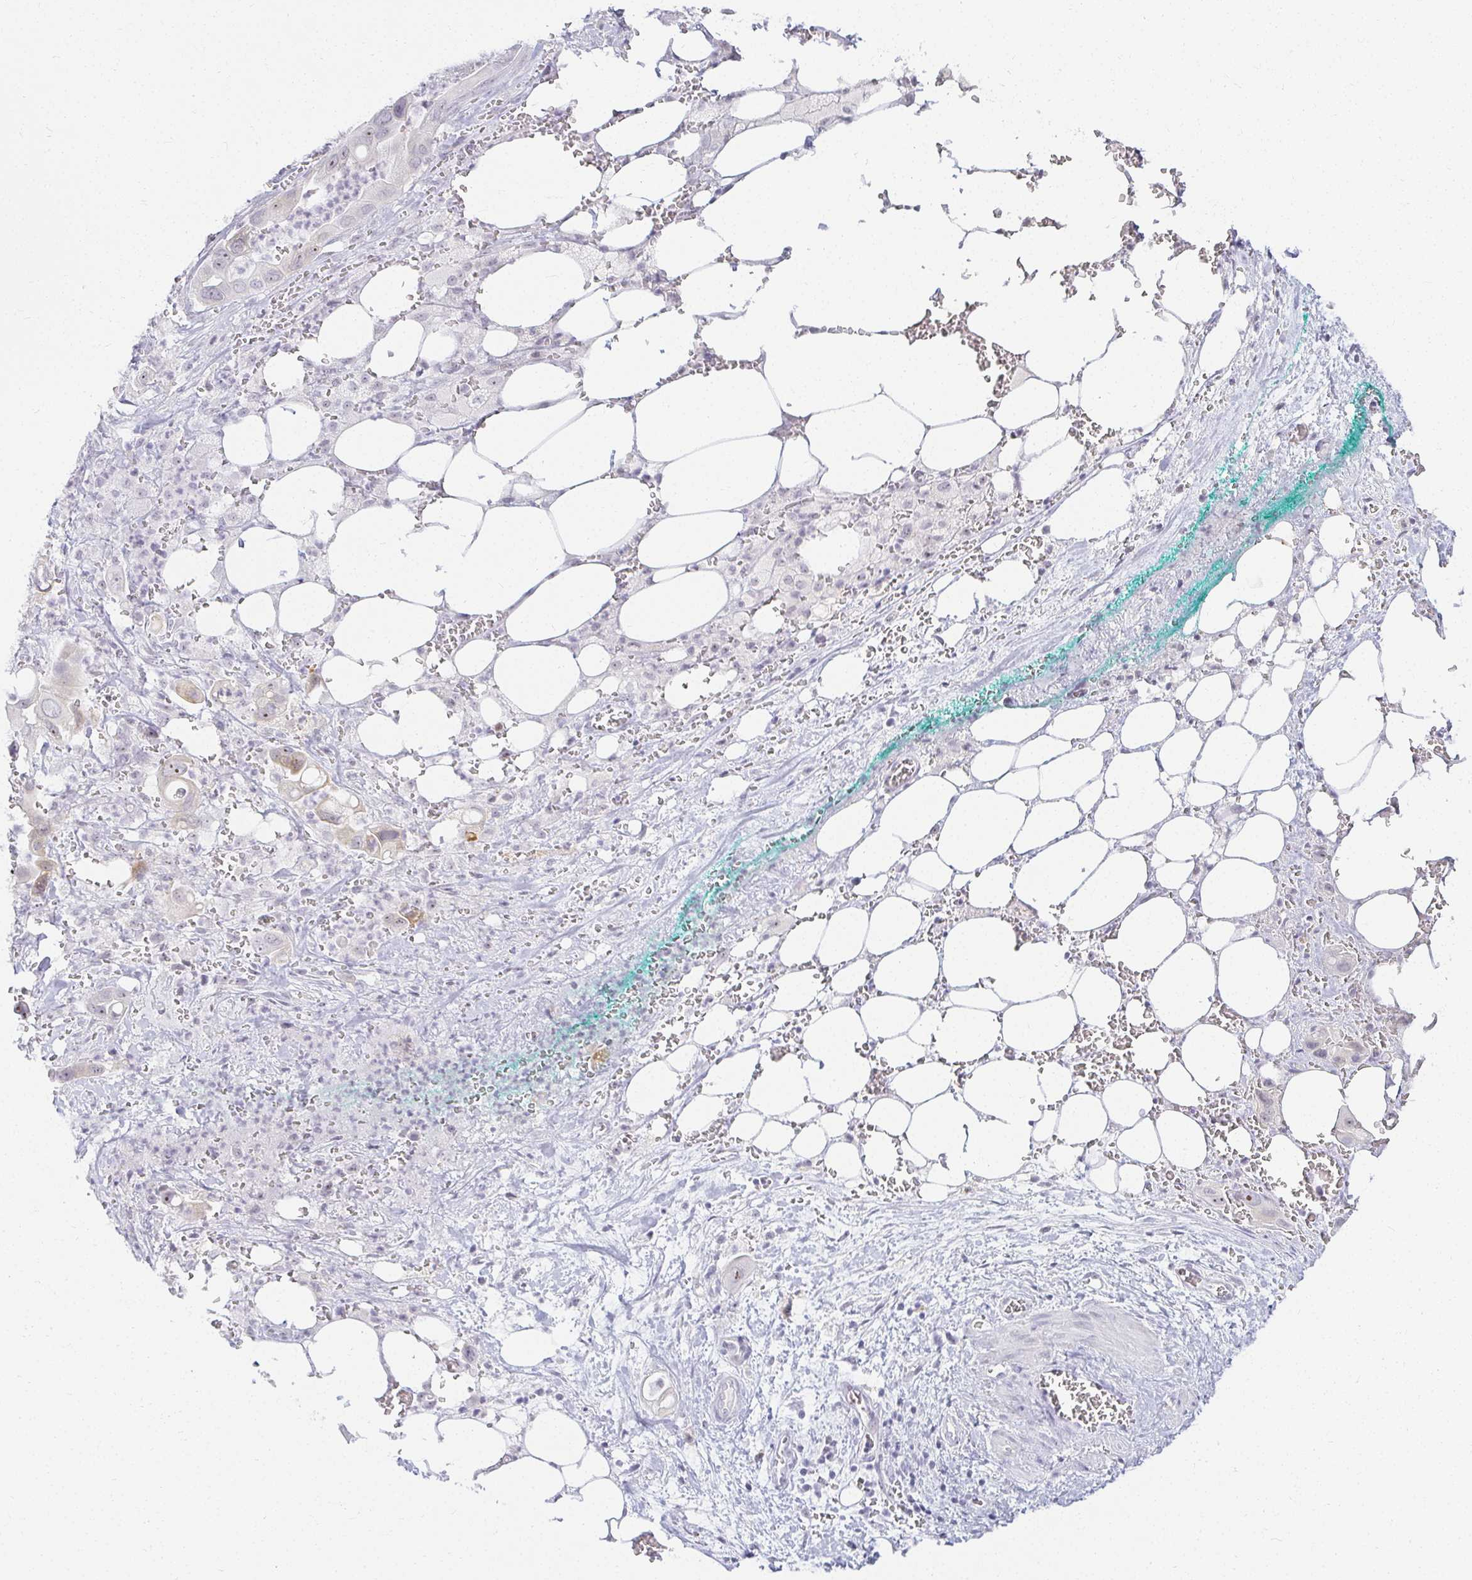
{"staining": {"intensity": "negative", "quantity": "none", "location": "none"}, "tissue": "pancreatic cancer", "cell_type": "Tumor cells", "image_type": "cancer", "snomed": [{"axis": "morphology", "description": "Adenocarcinoma, NOS"}, {"axis": "topography", "description": "Pancreas"}], "caption": "There is no significant staining in tumor cells of pancreatic cancer (adenocarcinoma). The staining was performed using DAB to visualize the protein expression in brown, while the nuclei were stained in blue with hematoxylin (Magnification: 20x).", "gene": "ACAN", "patient": {"sex": "male", "age": 61}}